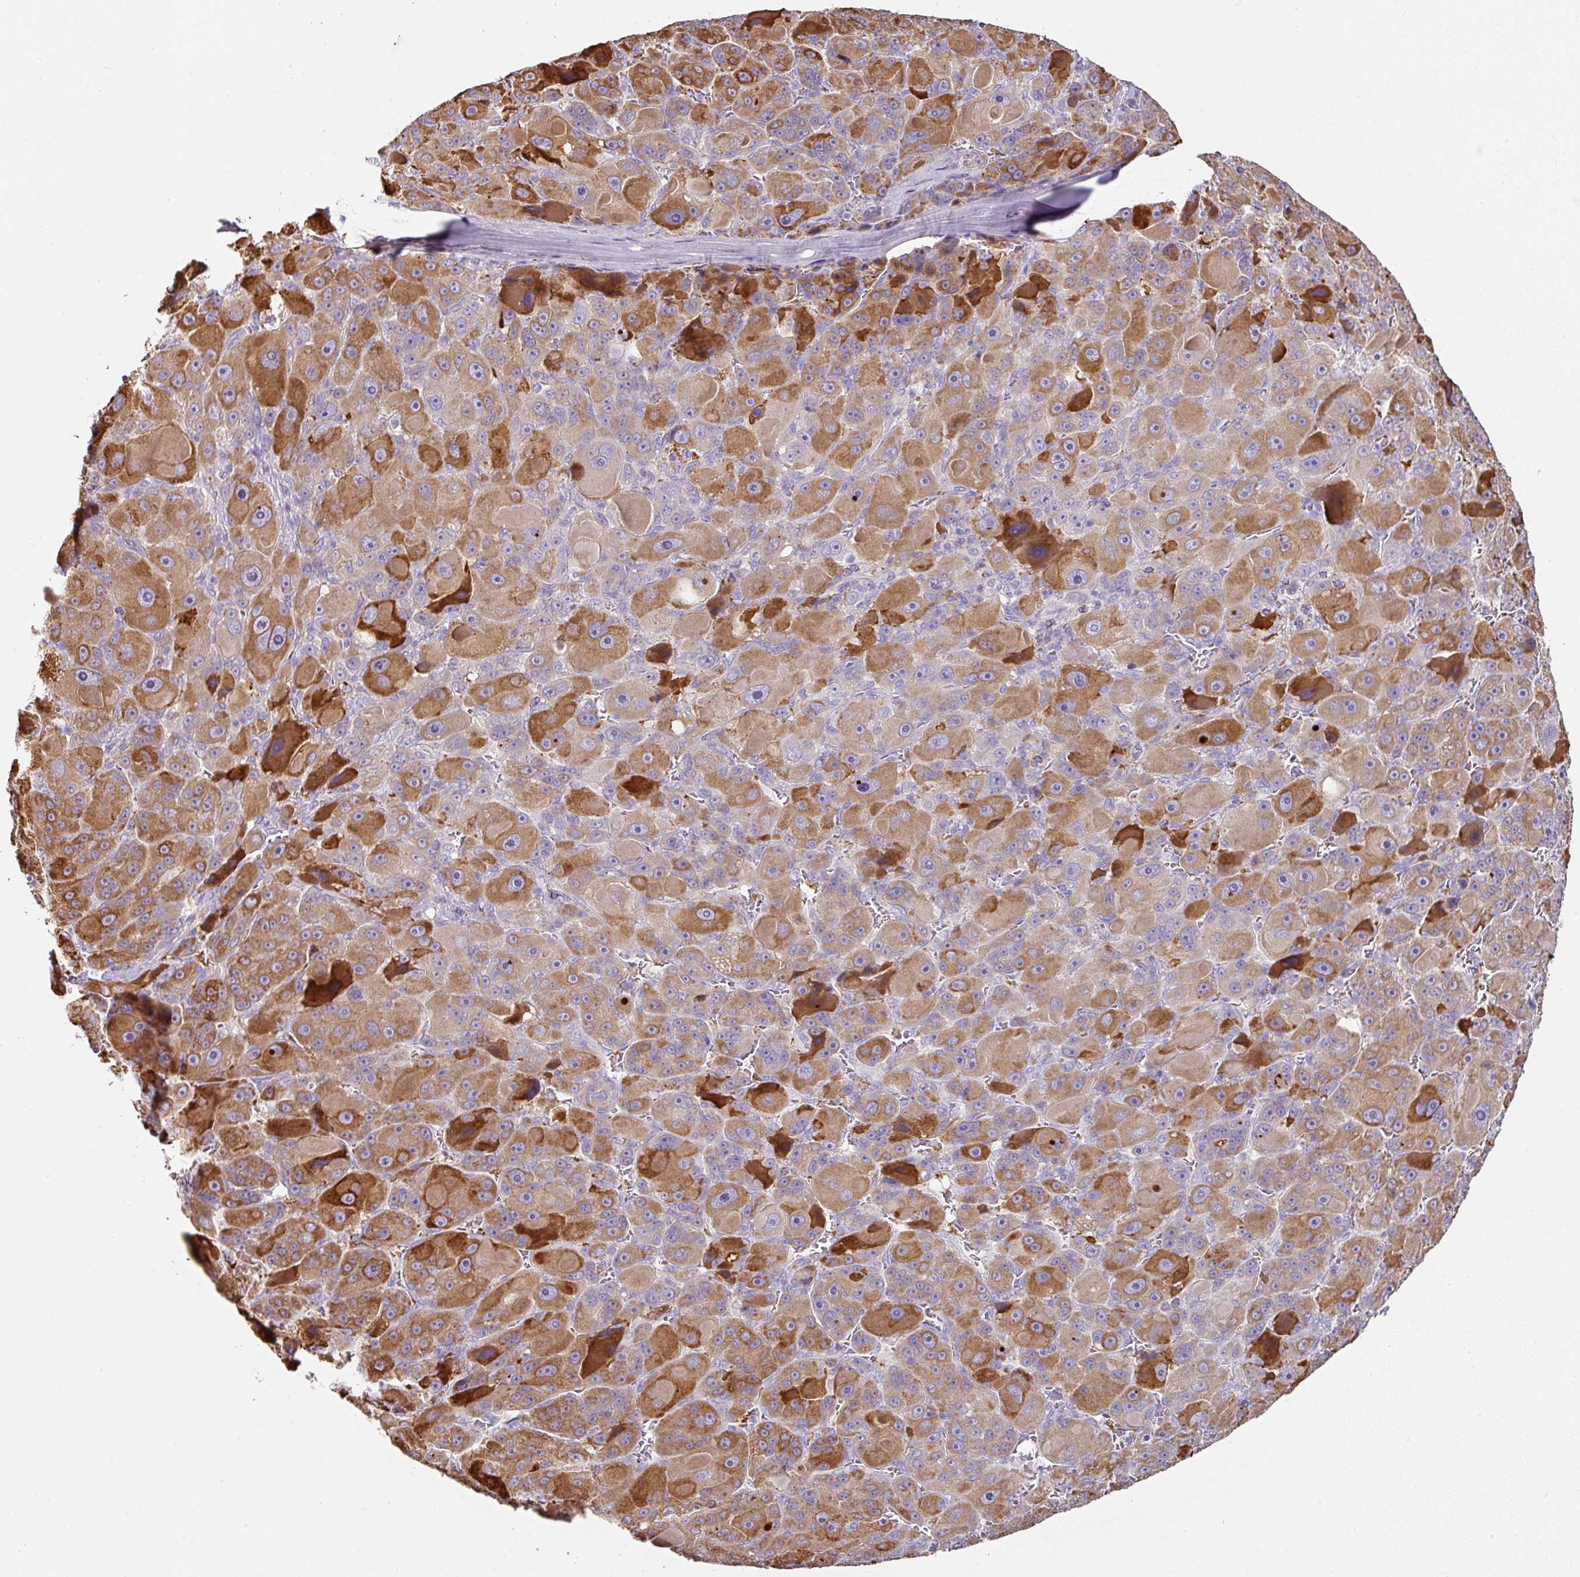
{"staining": {"intensity": "strong", "quantity": ">75%", "location": "cytoplasmic/membranous"}, "tissue": "liver cancer", "cell_type": "Tumor cells", "image_type": "cancer", "snomed": [{"axis": "morphology", "description": "Carcinoma, Hepatocellular, NOS"}, {"axis": "topography", "description": "Liver"}], "caption": "Protein analysis of liver cancer (hepatocellular carcinoma) tissue exhibits strong cytoplasmic/membranous positivity in approximately >75% of tumor cells. The protein of interest is stained brown, and the nuclei are stained in blue (DAB IHC with brightfield microscopy, high magnification).", "gene": "CCZ1", "patient": {"sex": "male", "age": 76}}